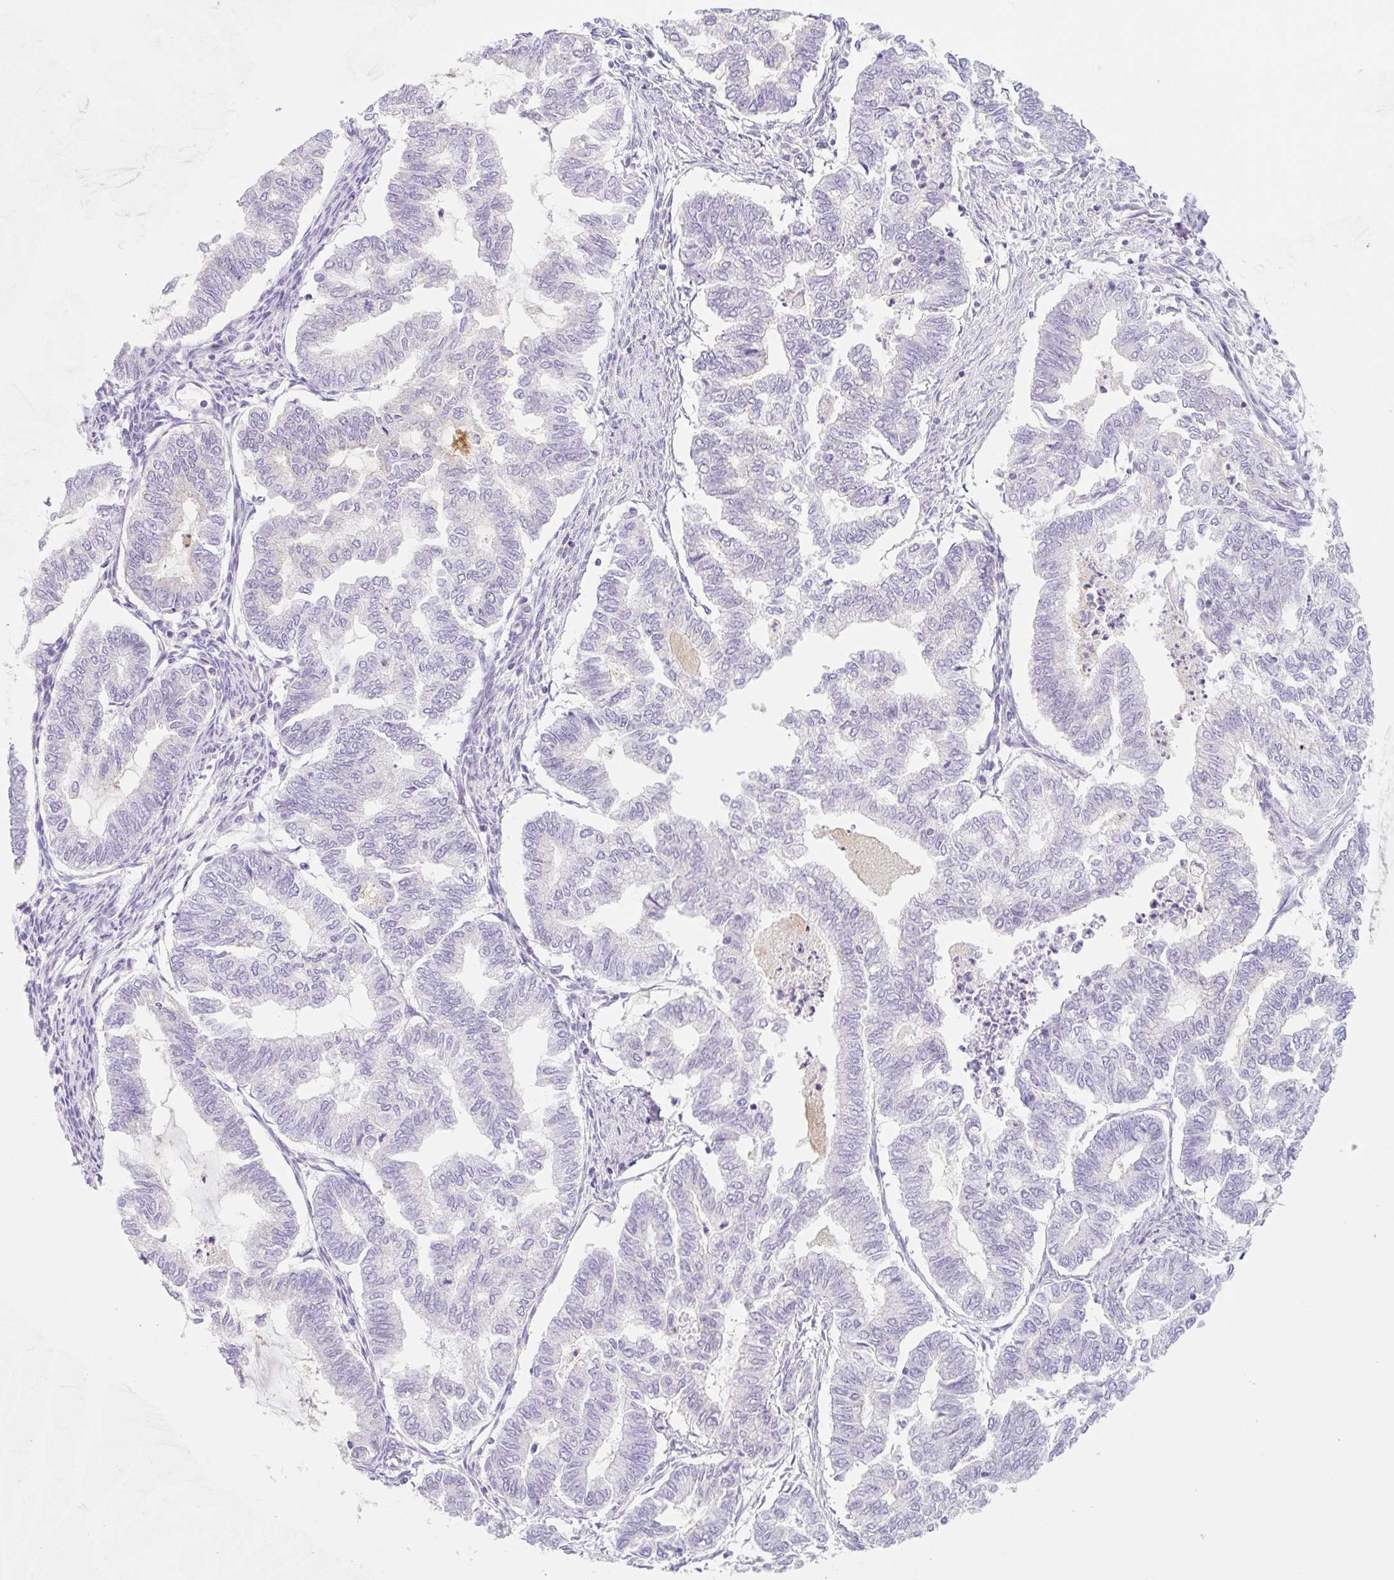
{"staining": {"intensity": "negative", "quantity": "none", "location": "none"}, "tissue": "endometrial cancer", "cell_type": "Tumor cells", "image_type": "cancer", "snomed": [{"axis": "morphology", "description": "Adenocarcinoma, NOS"}, {"axis": "topography", "description": "Endometrium"}], "caption": "Human adenocarcinoma (endometrial) stained for a protein using IHC displays no staining in tumor cells.", "gene": "LYVE1", "patient": {"sex": "female", "age": 79}}